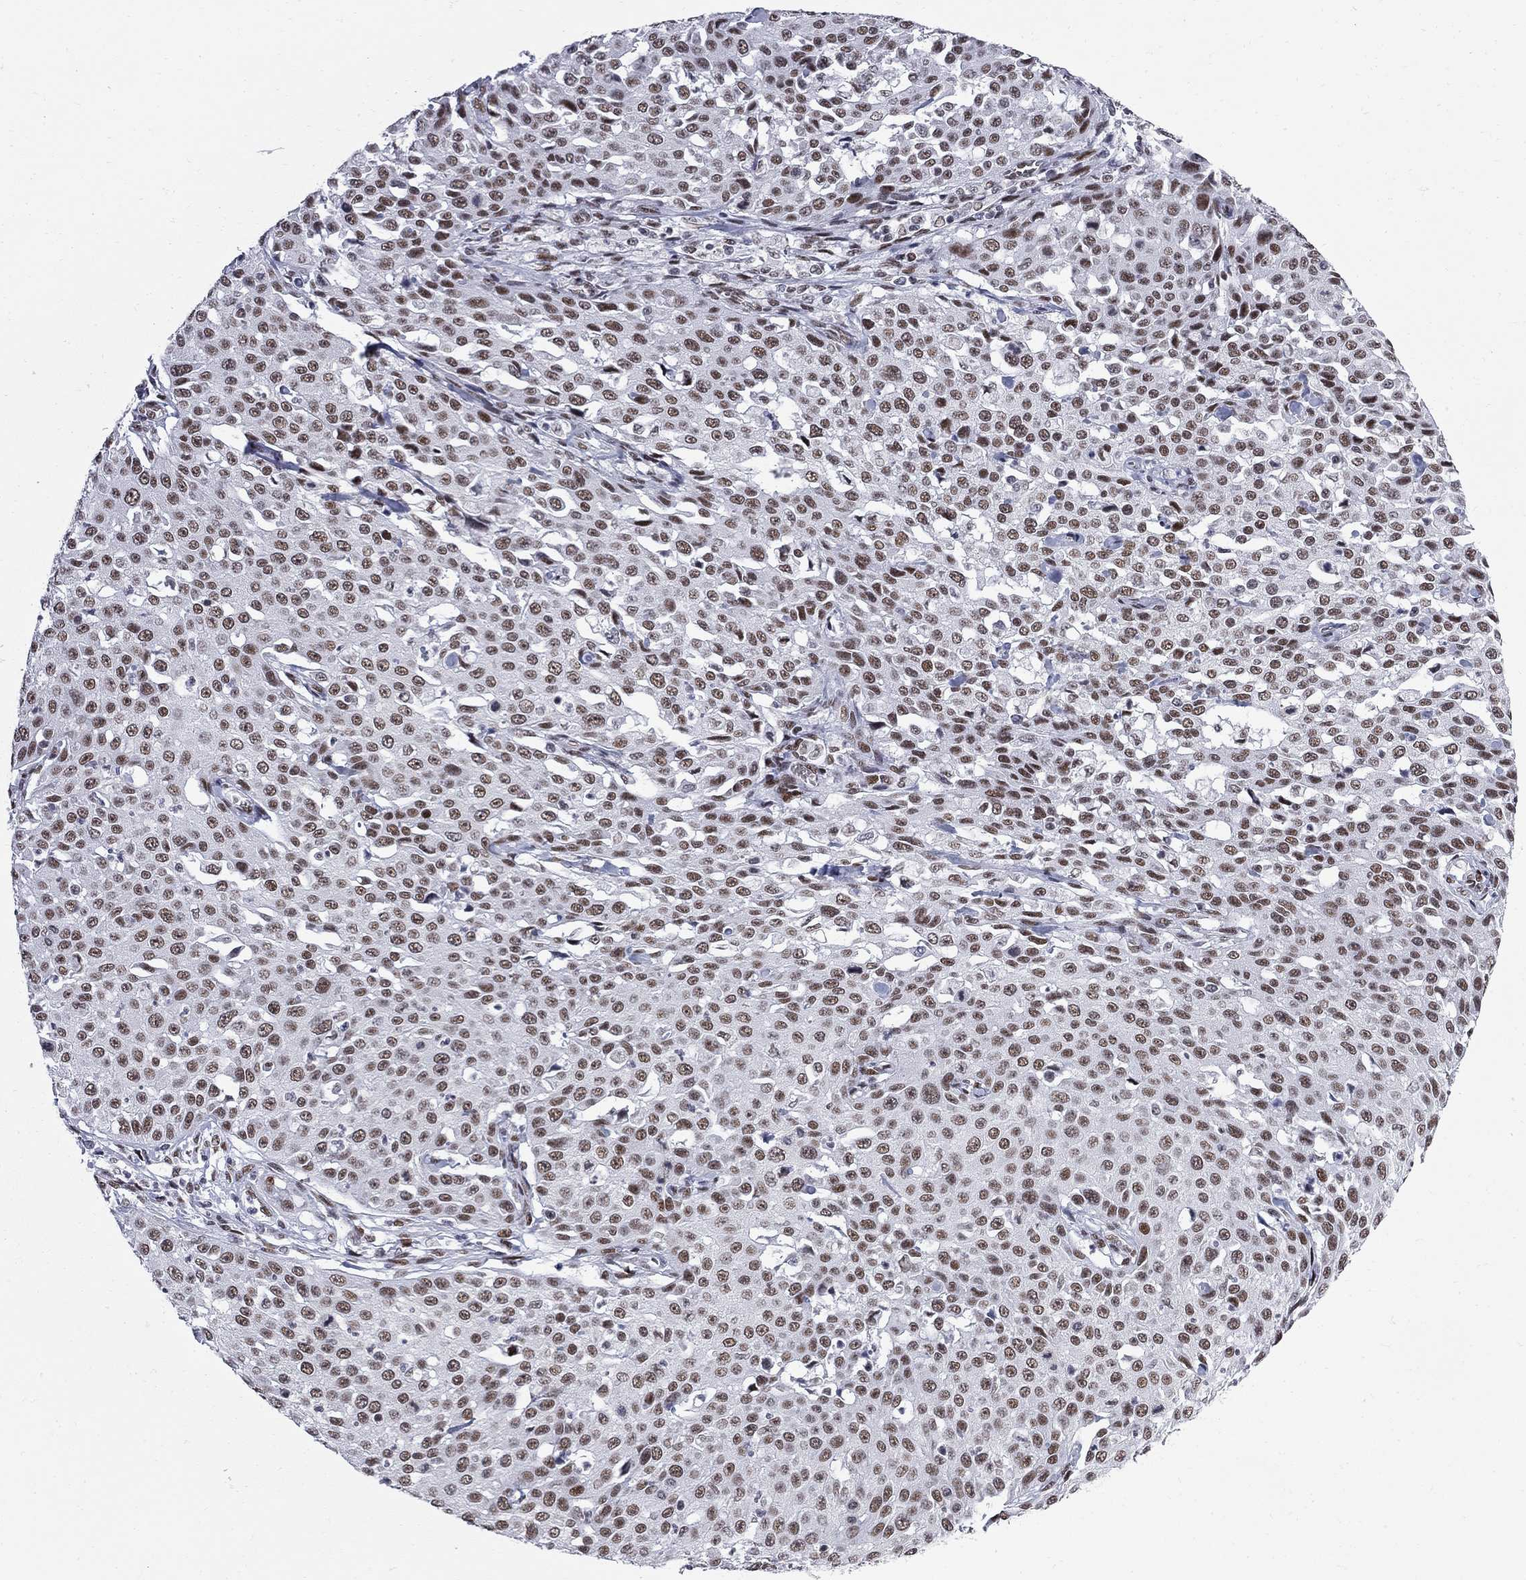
{"staining": {"intensity": "moderate", "quantity": ">75%", "location": "nuclear"}, "tissue": "cervical cancer", "cell_type": "Tumor cells", "image_type": "cancer", "snomed": [{"axis": "morphology", "description": "Squamous cell carcinoma, NOS"}, {"axis": "topography", "description": "Cervix"}], "caption": "Brown immunohistochemical staining in cervical cancer (squamous cell carcinoma) shows moderate nuclear expression in approximately >75% of tumor cells.", "gene": "ZBTB47", "patient": {"sex": "female", "age": 26}}